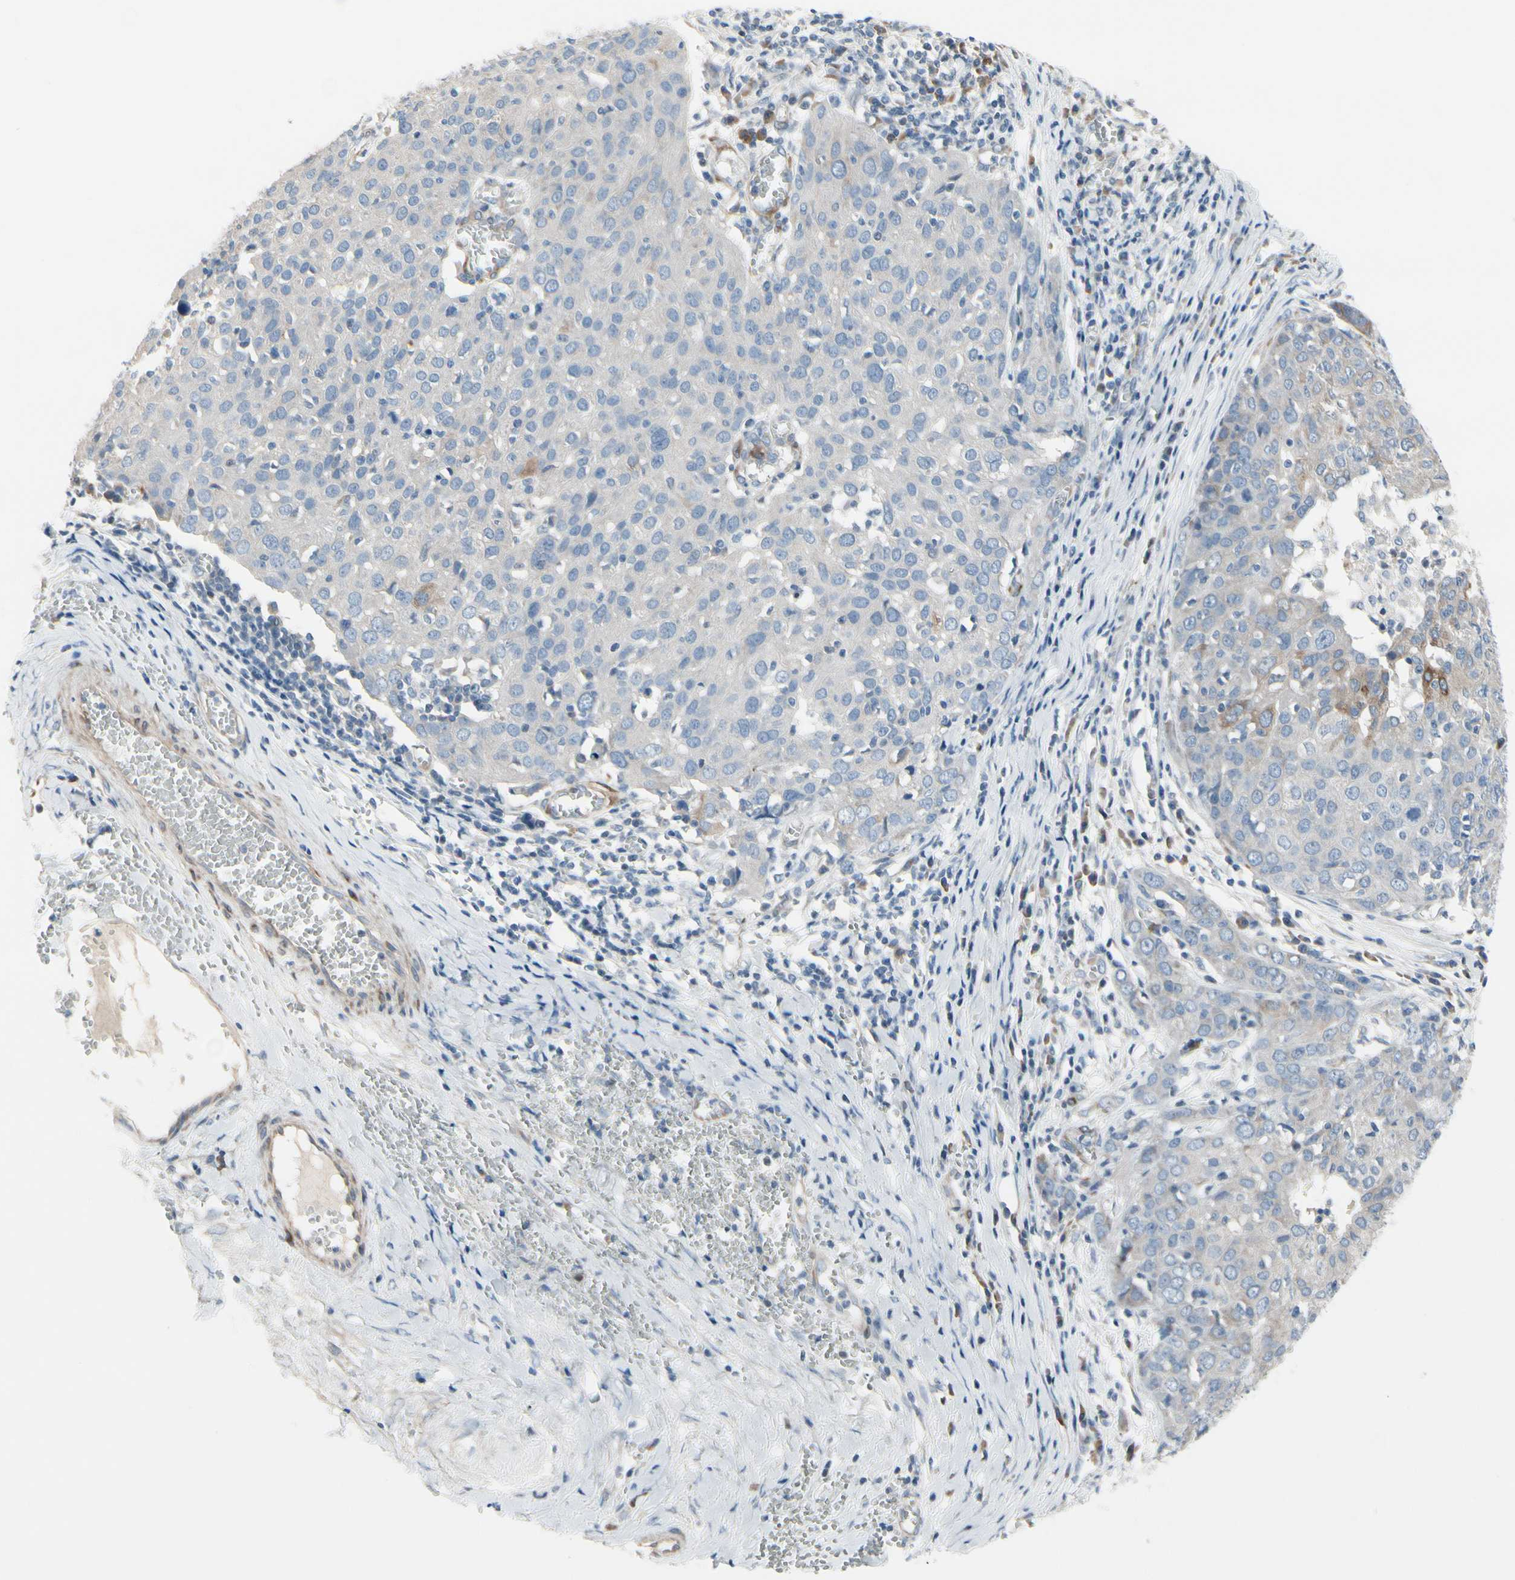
{"staining": {"intensity": "weak", "quantity": "<25%", "location": "cytoplasmic/membranous"}, "tissue": "ovarian cancer", "cell_type": "Tumor cells", "image_type": "cancer", "snomed": [{"axis": "morphology", "description": "Carcinoma, endometroid"}, {"axis": "topography", "description": "Ovary"}], "caption": "Immunohistochemistry (IHC) of human ovarian endometroid carcinoma displays no positivity in tumor cells.", "gene": "MAP2", "patient": {"sex": "female", "age": 50}}